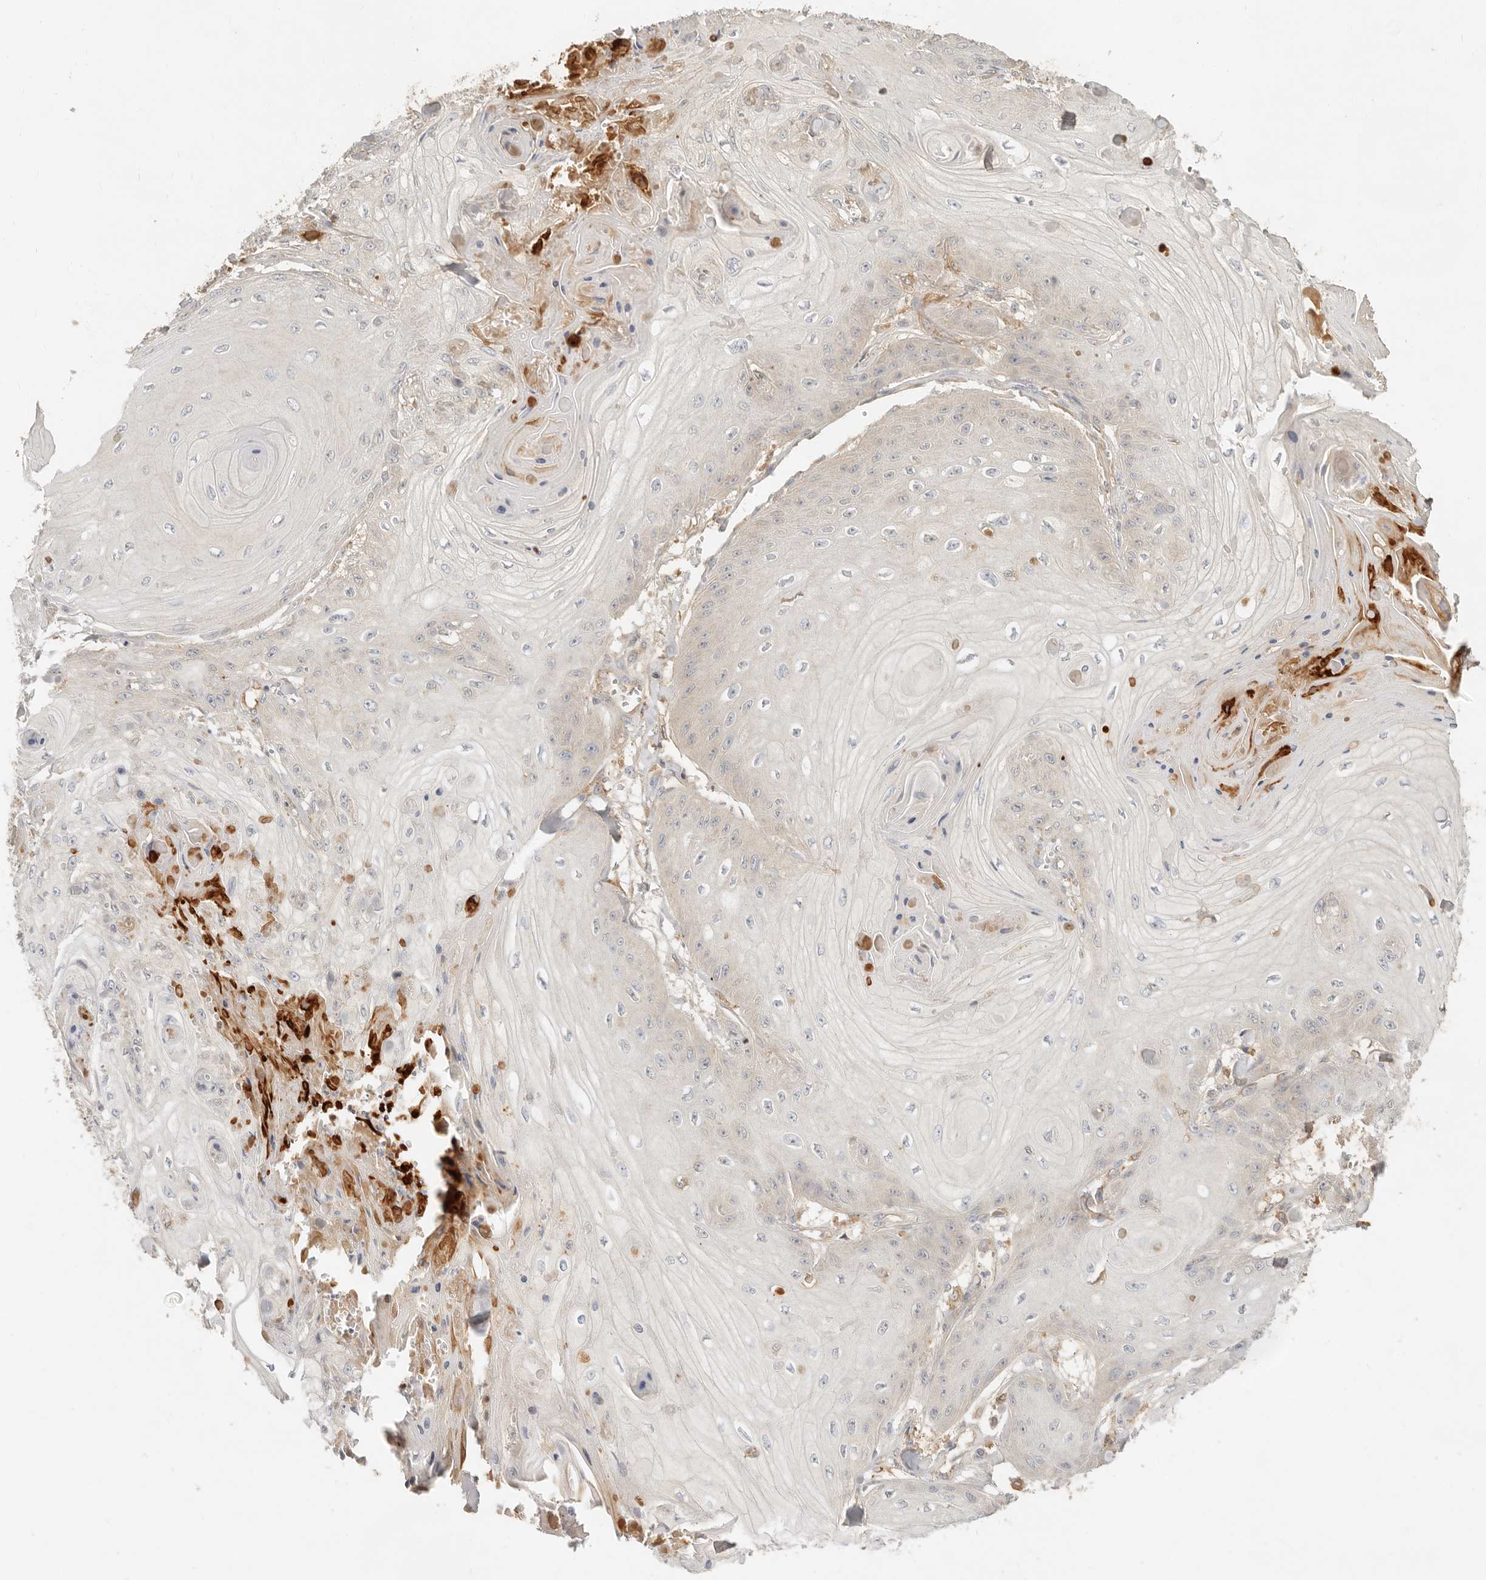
{"staining": {"intensity": "negative", "quantity": "none", "location": "none"}, "tissue": "skin cancer", "cell_type": "Tumor cells", "image_type": "cancer", "snomed": [{"axis": "morphology", "description": "Squamous cell carcinoma, NOS"}, {"axis": "topography", "description": "Skin"}], "caption": "Squamous cell carcinoma (skin) stained for a protein using immunohistochemistry displays no expression tumor cells.", "gene": "NECAP2", "patient": {"sex": "male", "age": 74}}